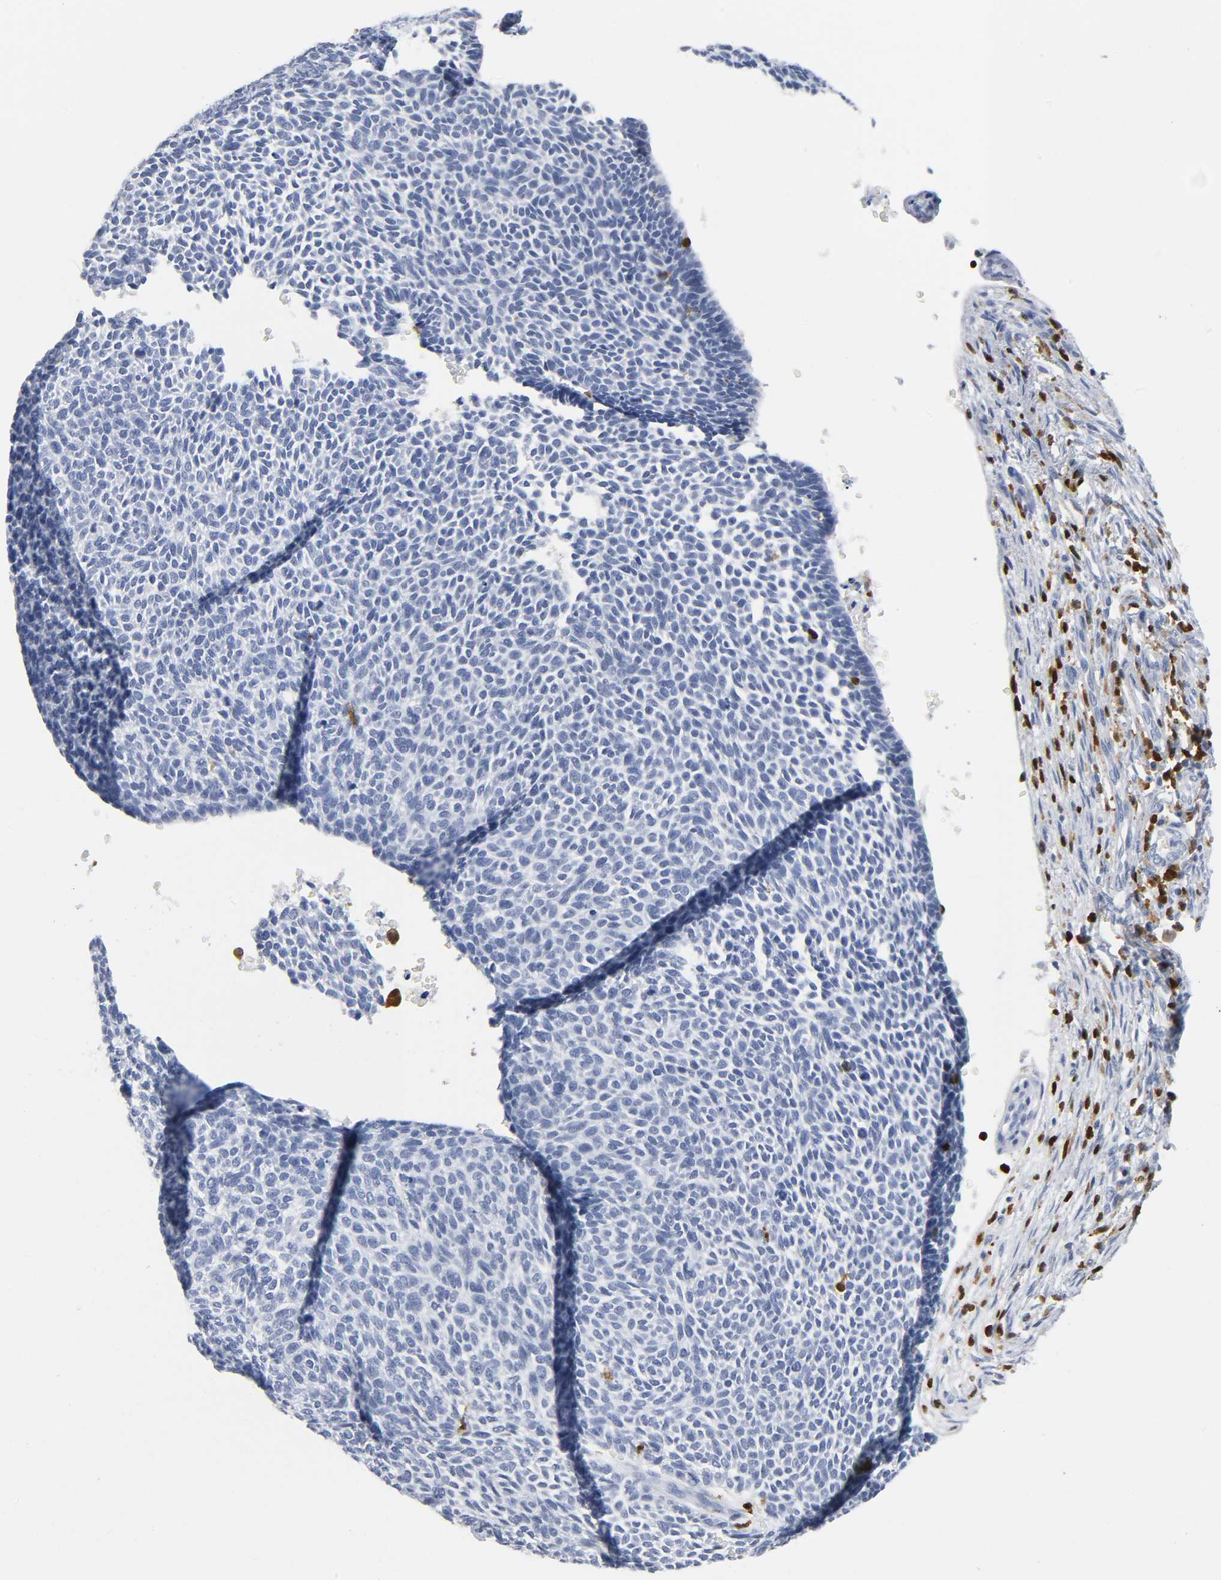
{"staining": {"intensity": "negative", "quantity": "none", "location": "none"}, "tissue": "skin cancer", "cell_type": "Tumor cells", "image_type": "cancer", "snomed": [{"axis": "morphology", "description": "Normal tissue, NOS"}, {"axis": "morphology", "description": "Basal cell carcinoma"}, {"axis": "topography", "description": "Skin"}], "caption": "This is an IHC image of skin basal cell carcinoma. There is no positivity in tumor cells.", "gene": "DOK2", "patient": {"sex": "male", "age": 87}}